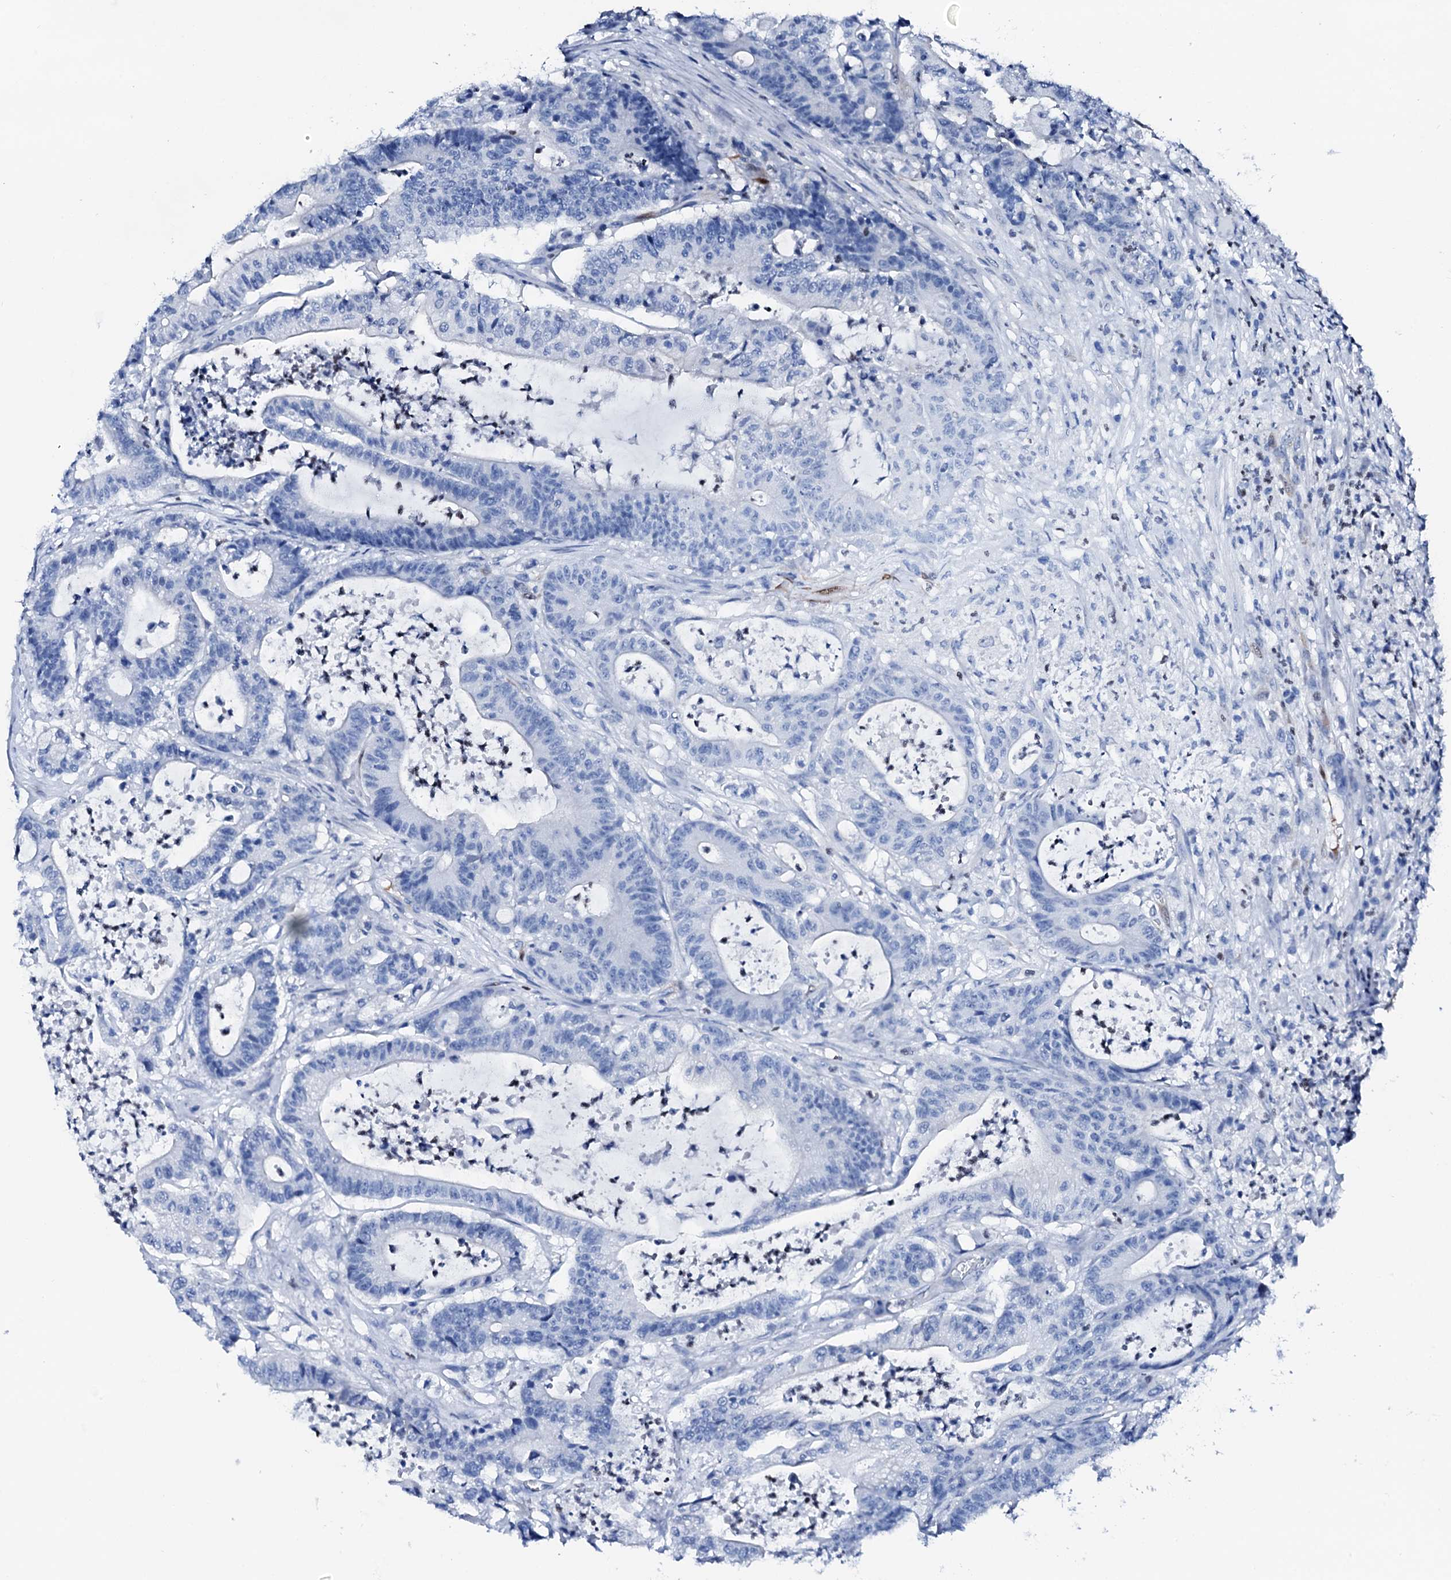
{"staining": {"intensity": "negative", "quantity": "none", "location": "none"}, "tissue": "colorectal cancer", "cell_type": "Tumor cells", "image_type": "cancer", "snomed": [{"axis": "morphology", "description": "Adenocarcinoma, NOS"}, {"axis": "topography", "description": "Colon"}], "caption": "Immunohistochemical staining of human colorectal cancer exhibits no significant positivity in tumor cells.", "gene": "NRIP2", "patient": {"sex": "female", "age": 84}}